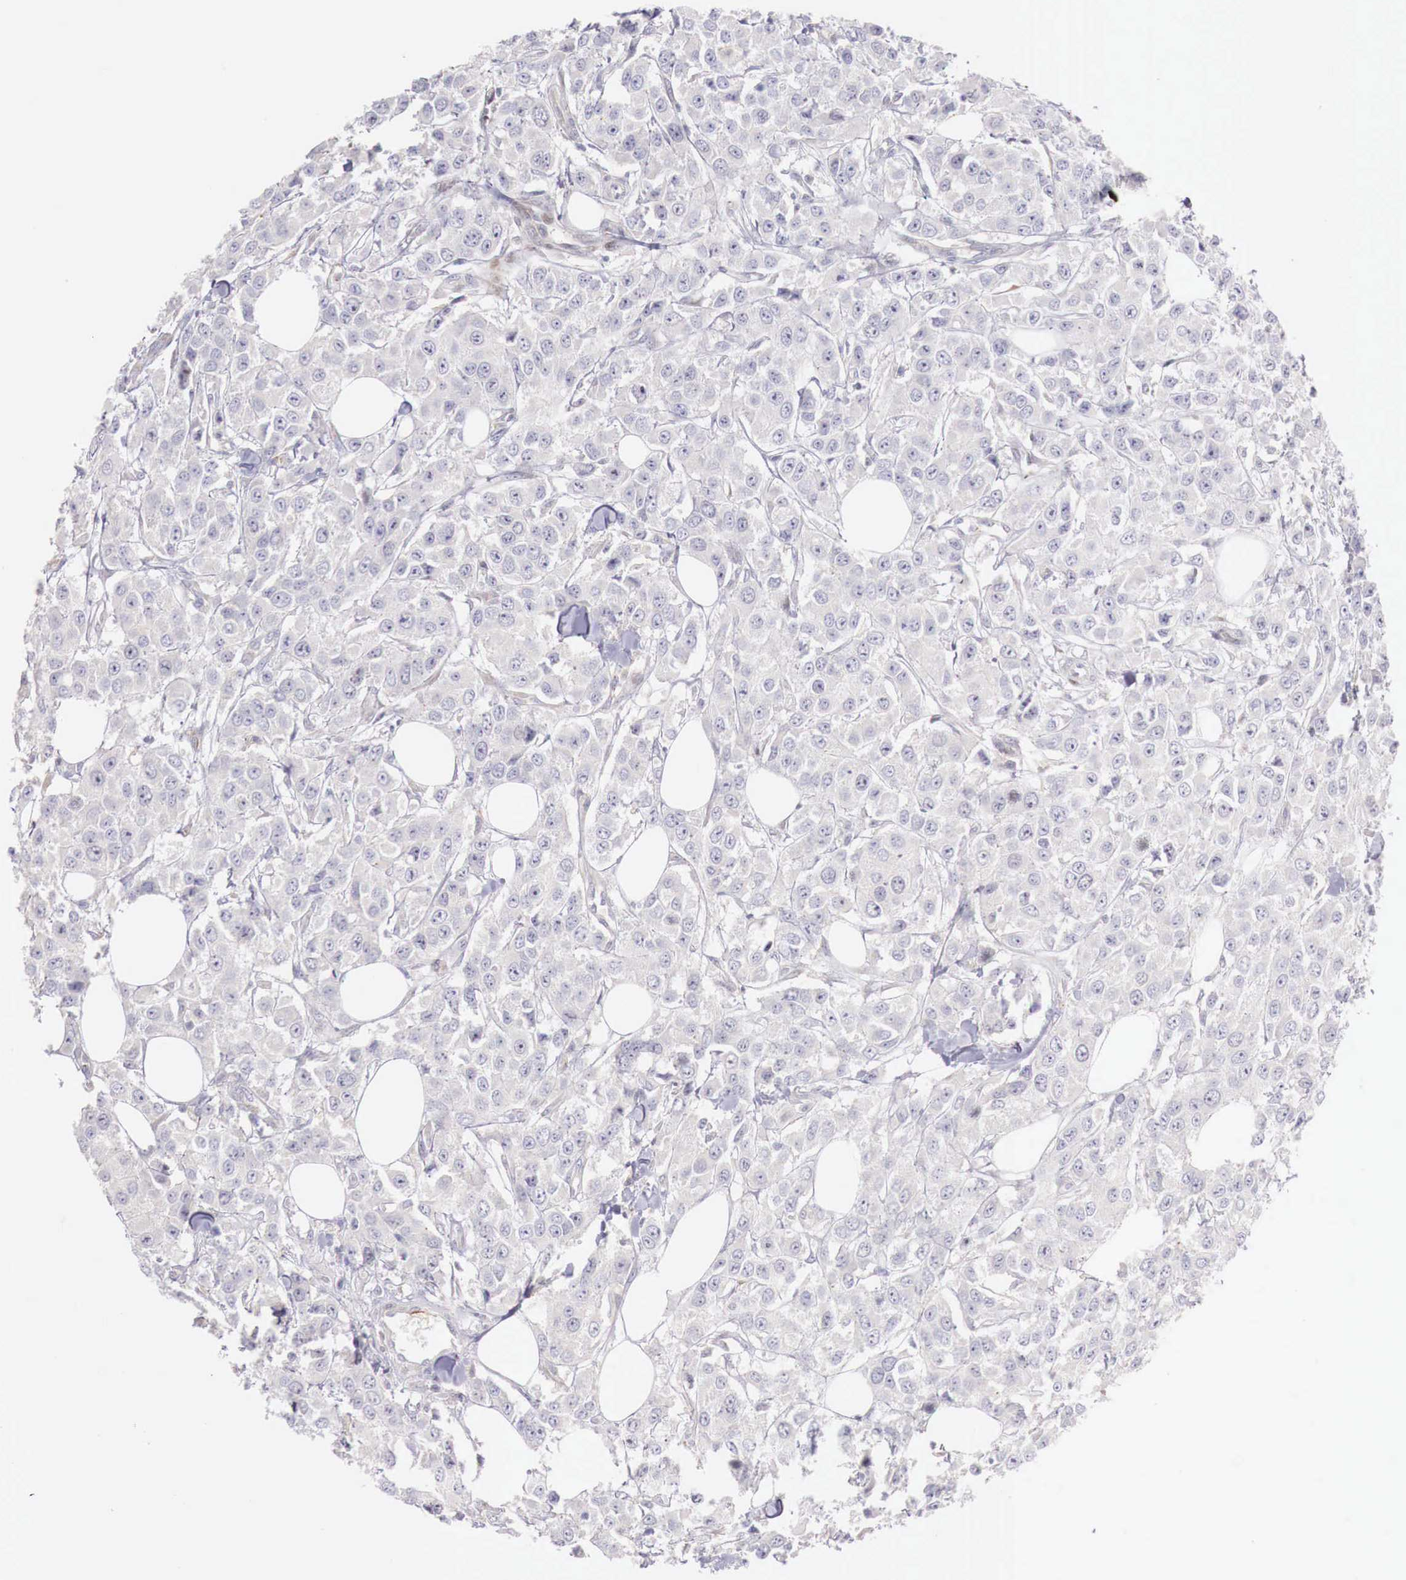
{"staining": {"intensity": "negative", "quantity": "none", "location": "none"}, "tissue": "breast cancer", "cell_type": "Tumor cells", "image_type": "cancer", "snomed": [{"axis": "morphology", "description": "Duct carcinoma"}, {"axis": "topography", "description": "Breast"}], "caption": "Immunohistochemistry image of neoplastic tissue: human intraductal carcinoma (breast) stained with DAB (3,3'-diaminobenzidine) shows no significant protein positivity in tumor cells.", "gene": "CLCN5", "patient": {"sex": "female", "age": 58}}